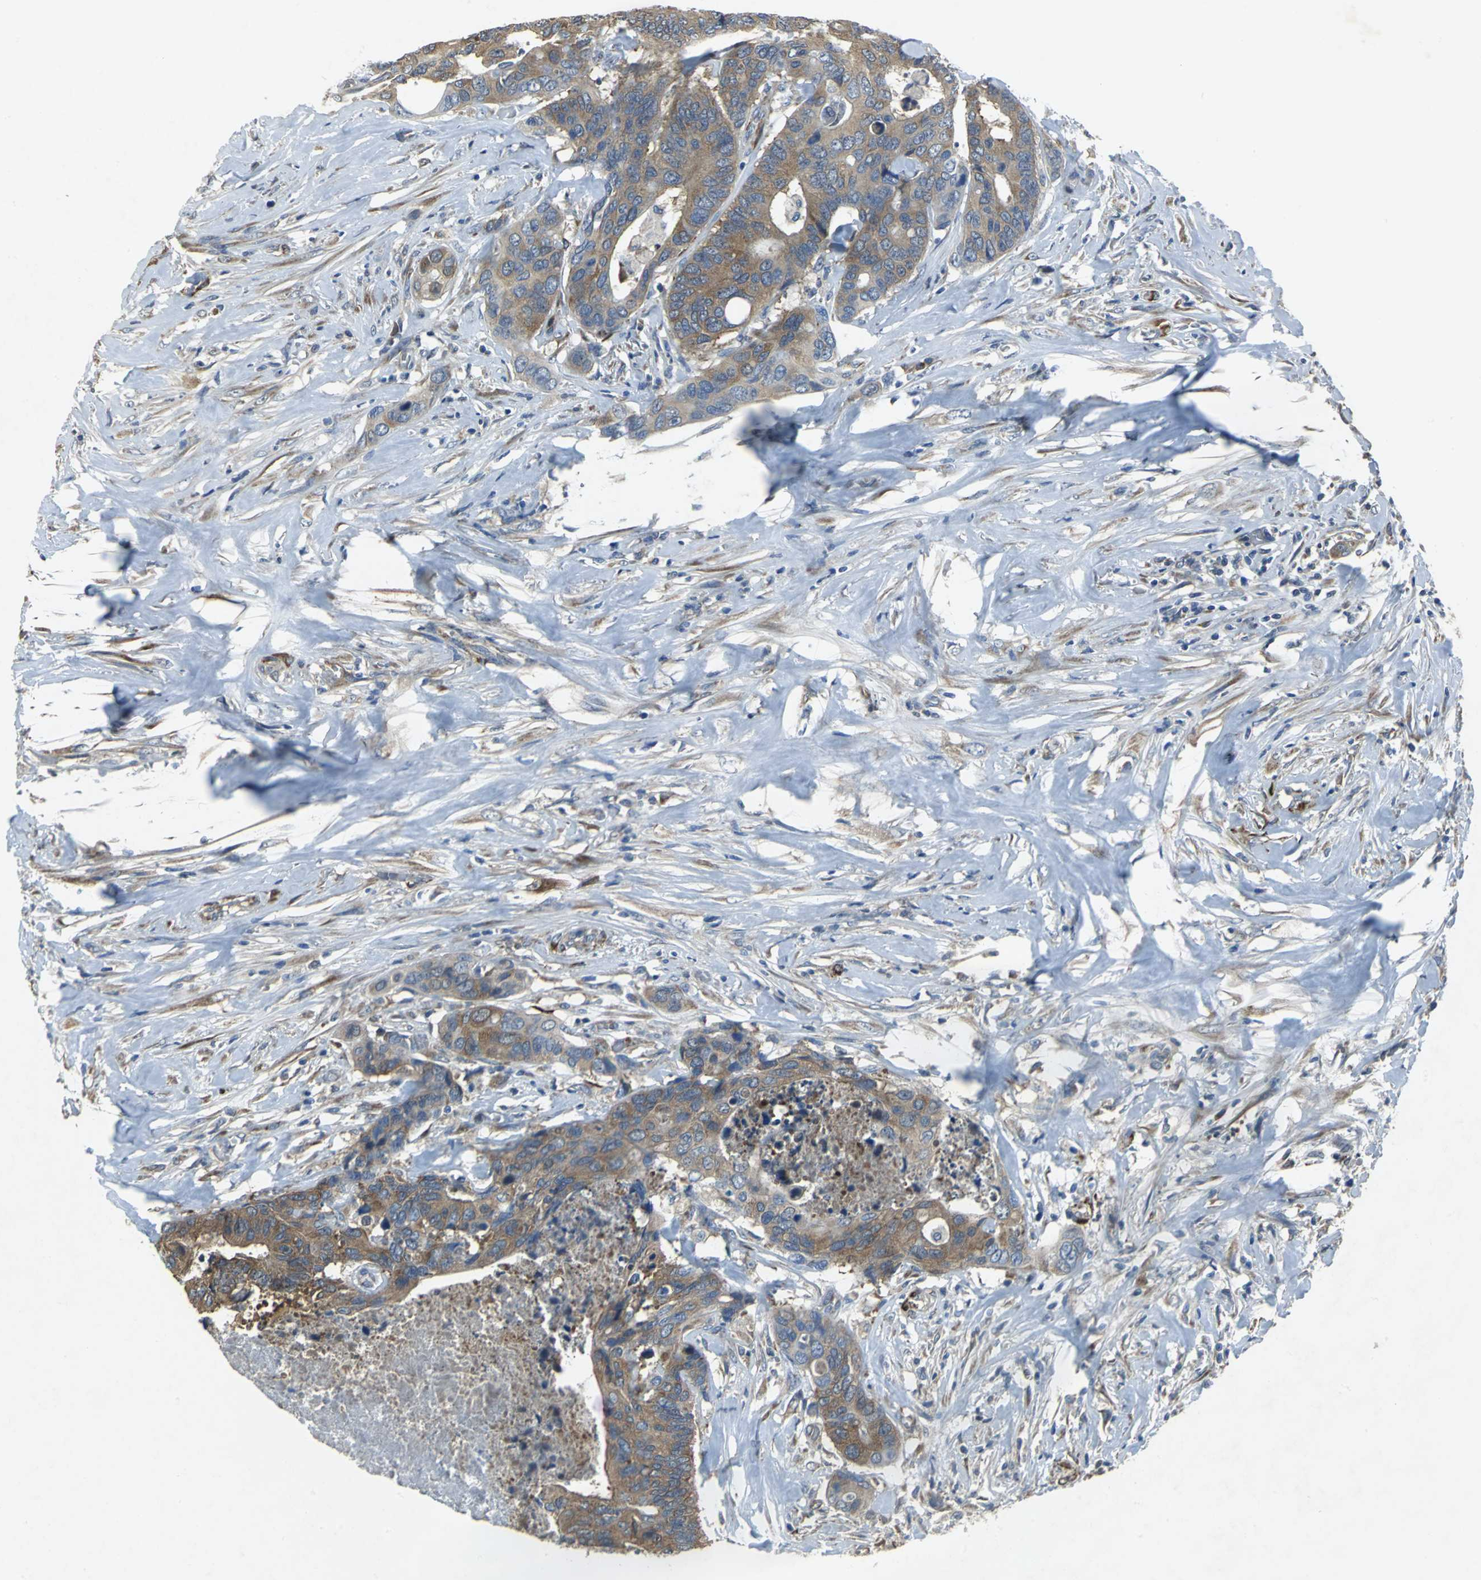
{"staining": {"intensity": "moderate", "quantity": ">75%", "location": "cytoplasmic/membranous"}, "tissue": "colorectal cancer", "cell_type": "Tumor cells", "image_type": "cancer", "snomed": [{"axis": "morphology", "description": "Adenocarcinoma, NOS"}, {"axis": "topography", "description": "Rectum"}], "caption": "IHC staining of colorectal cancer, which demonstrates medium levels of moderate cytoplasmic/membranous staining in approximately >75% of tumor cells indicating moderate cytoplasmic/membranous protein staining. The staining was performed using DAB (3,3'-diaminobenzidine) (brown) for protein detection and nuclei were counterstained in hematoxylin (blue).", "gene": "EIF5A", "patient": {"sex": "male", "age": 55}}